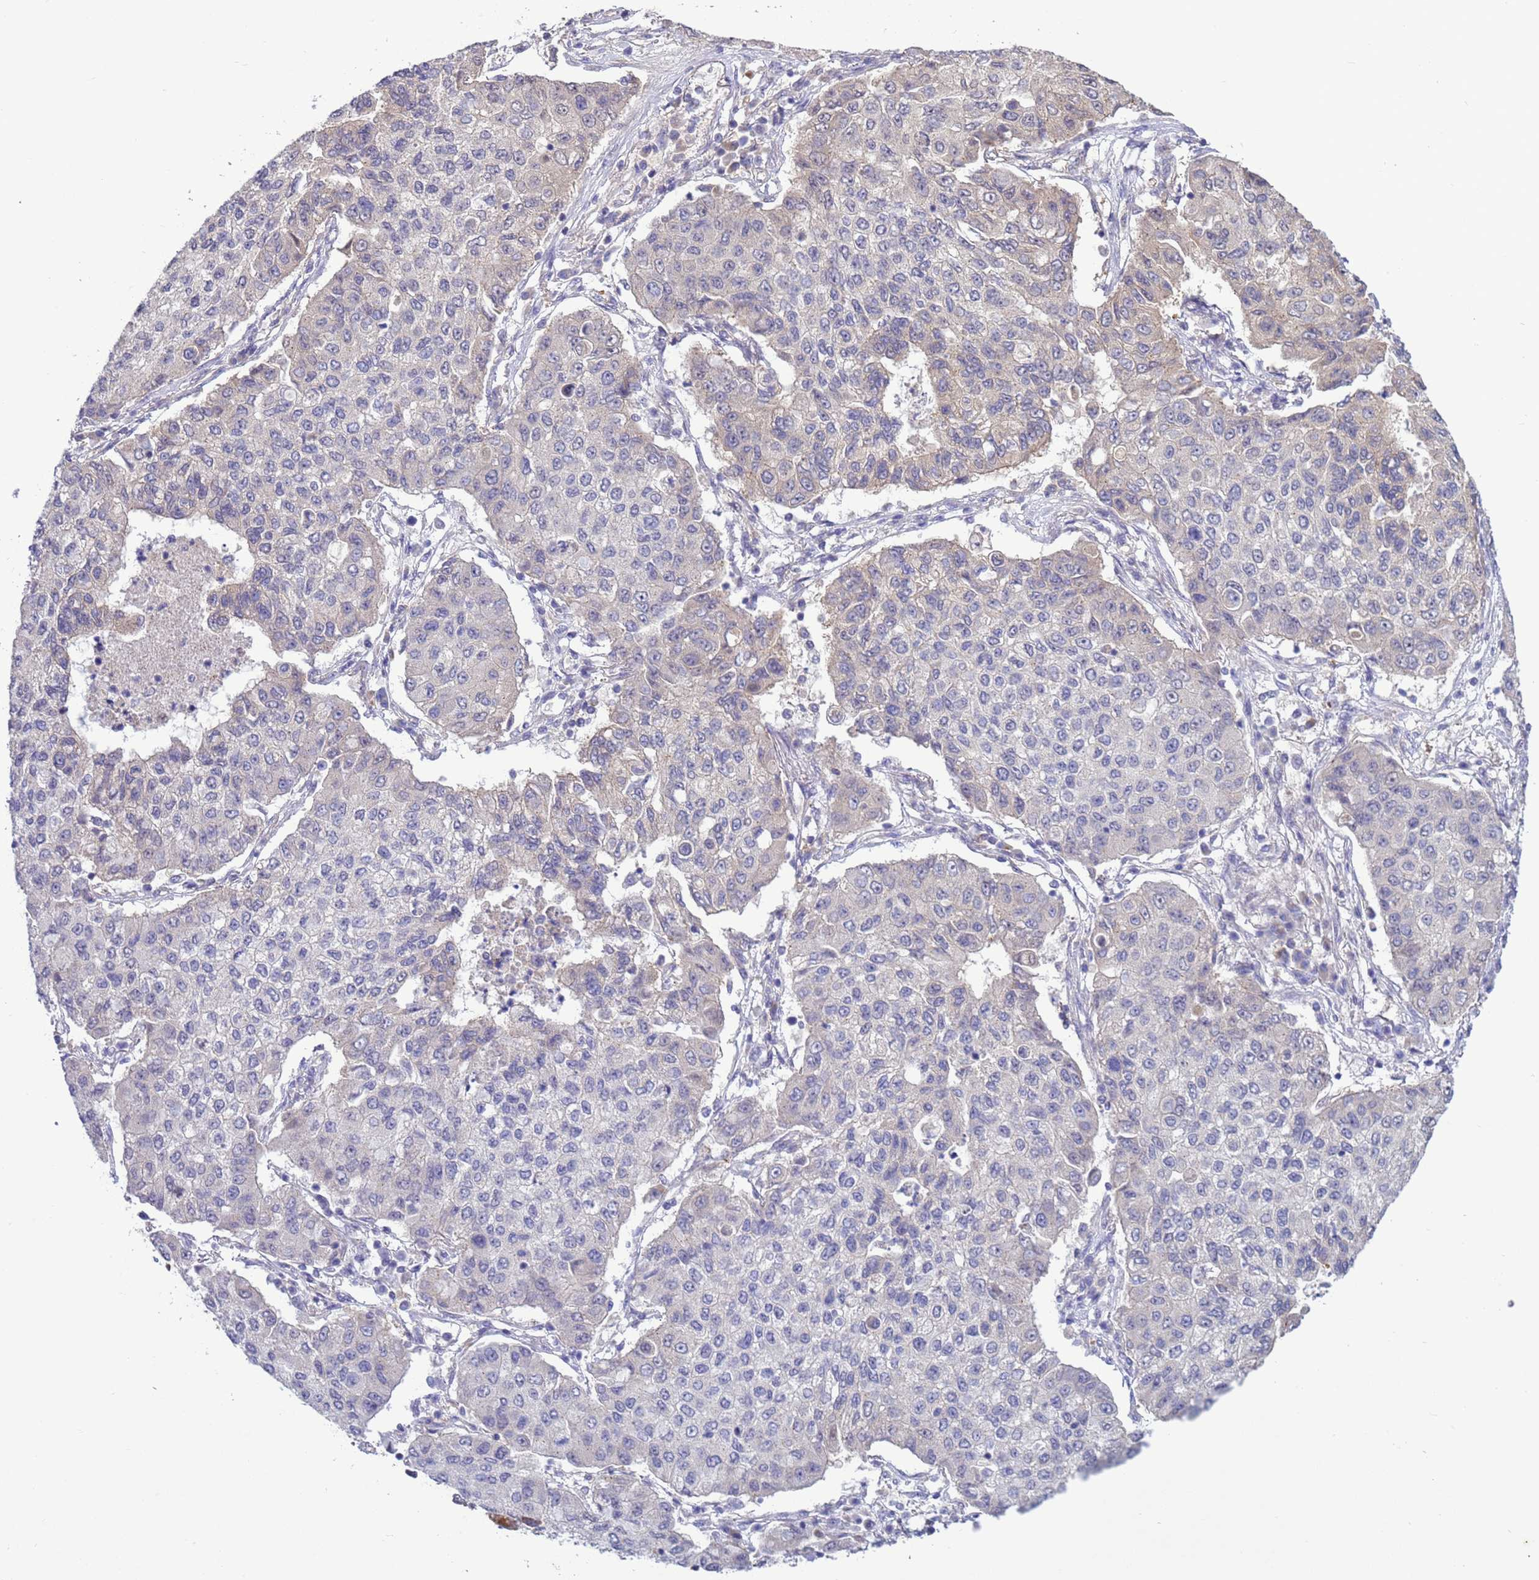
{"staining": {"intensity": "negative", "quantity": "none", "location": "none"}, "tissue": "lung cancer", "cell_type": "Tumor cells", "image_type": "cancer", "snomed": [{"axis": "morphology", "description": "Squamous cell carcinoma, NOS"}, {"axis": "topography", "description": "Lung"}], "caption": "Tumor cells are negative for brown protein staining in lung squamous cell carcinoma. (Immunohistochemistry, brightfield microscopy, high magnification).", "gene": "GJA10", "patient": {"sex": "male", "age": 74}}